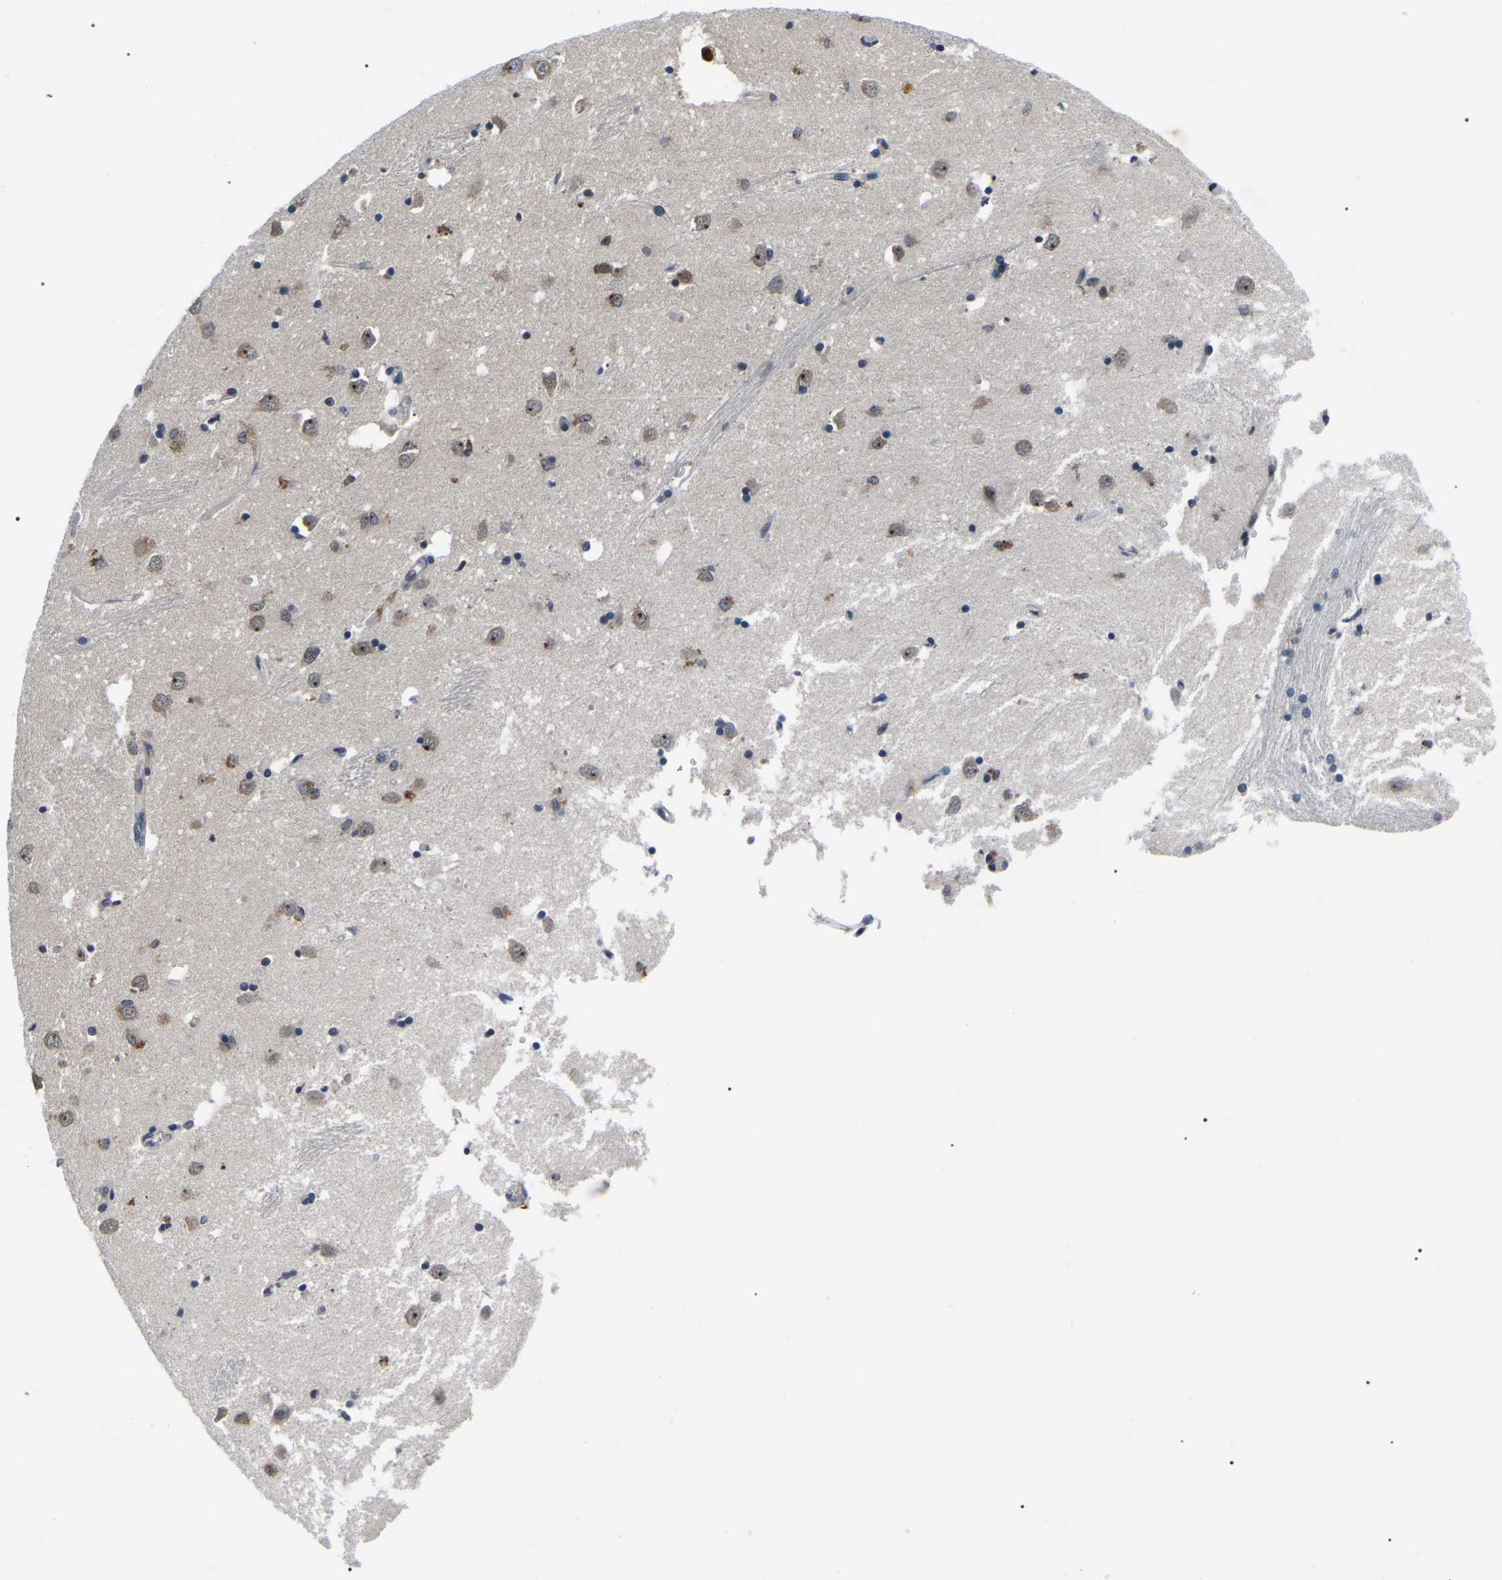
{"staining": {"intensity": "strong", "quantity": "25%-75%", "location": "nuclear"}, "tissue": "caudate", "cell_type": "Glial cells", "image_type": "normal", "snomed": [{"axis": "morphology", "description": "Normal tissue, NOS"}, {"axis": "topography", "description": "Lateral ventricle wall"}], "caption": "The photomicrograph demonstrates immunohistochemical staining of unremarkable caudate. There is strong nuclear positivity is identified in approximately 25%-75% of glial cells.", "gene": "RRP1B", "patient": {"sex": "female", "age": 19}}